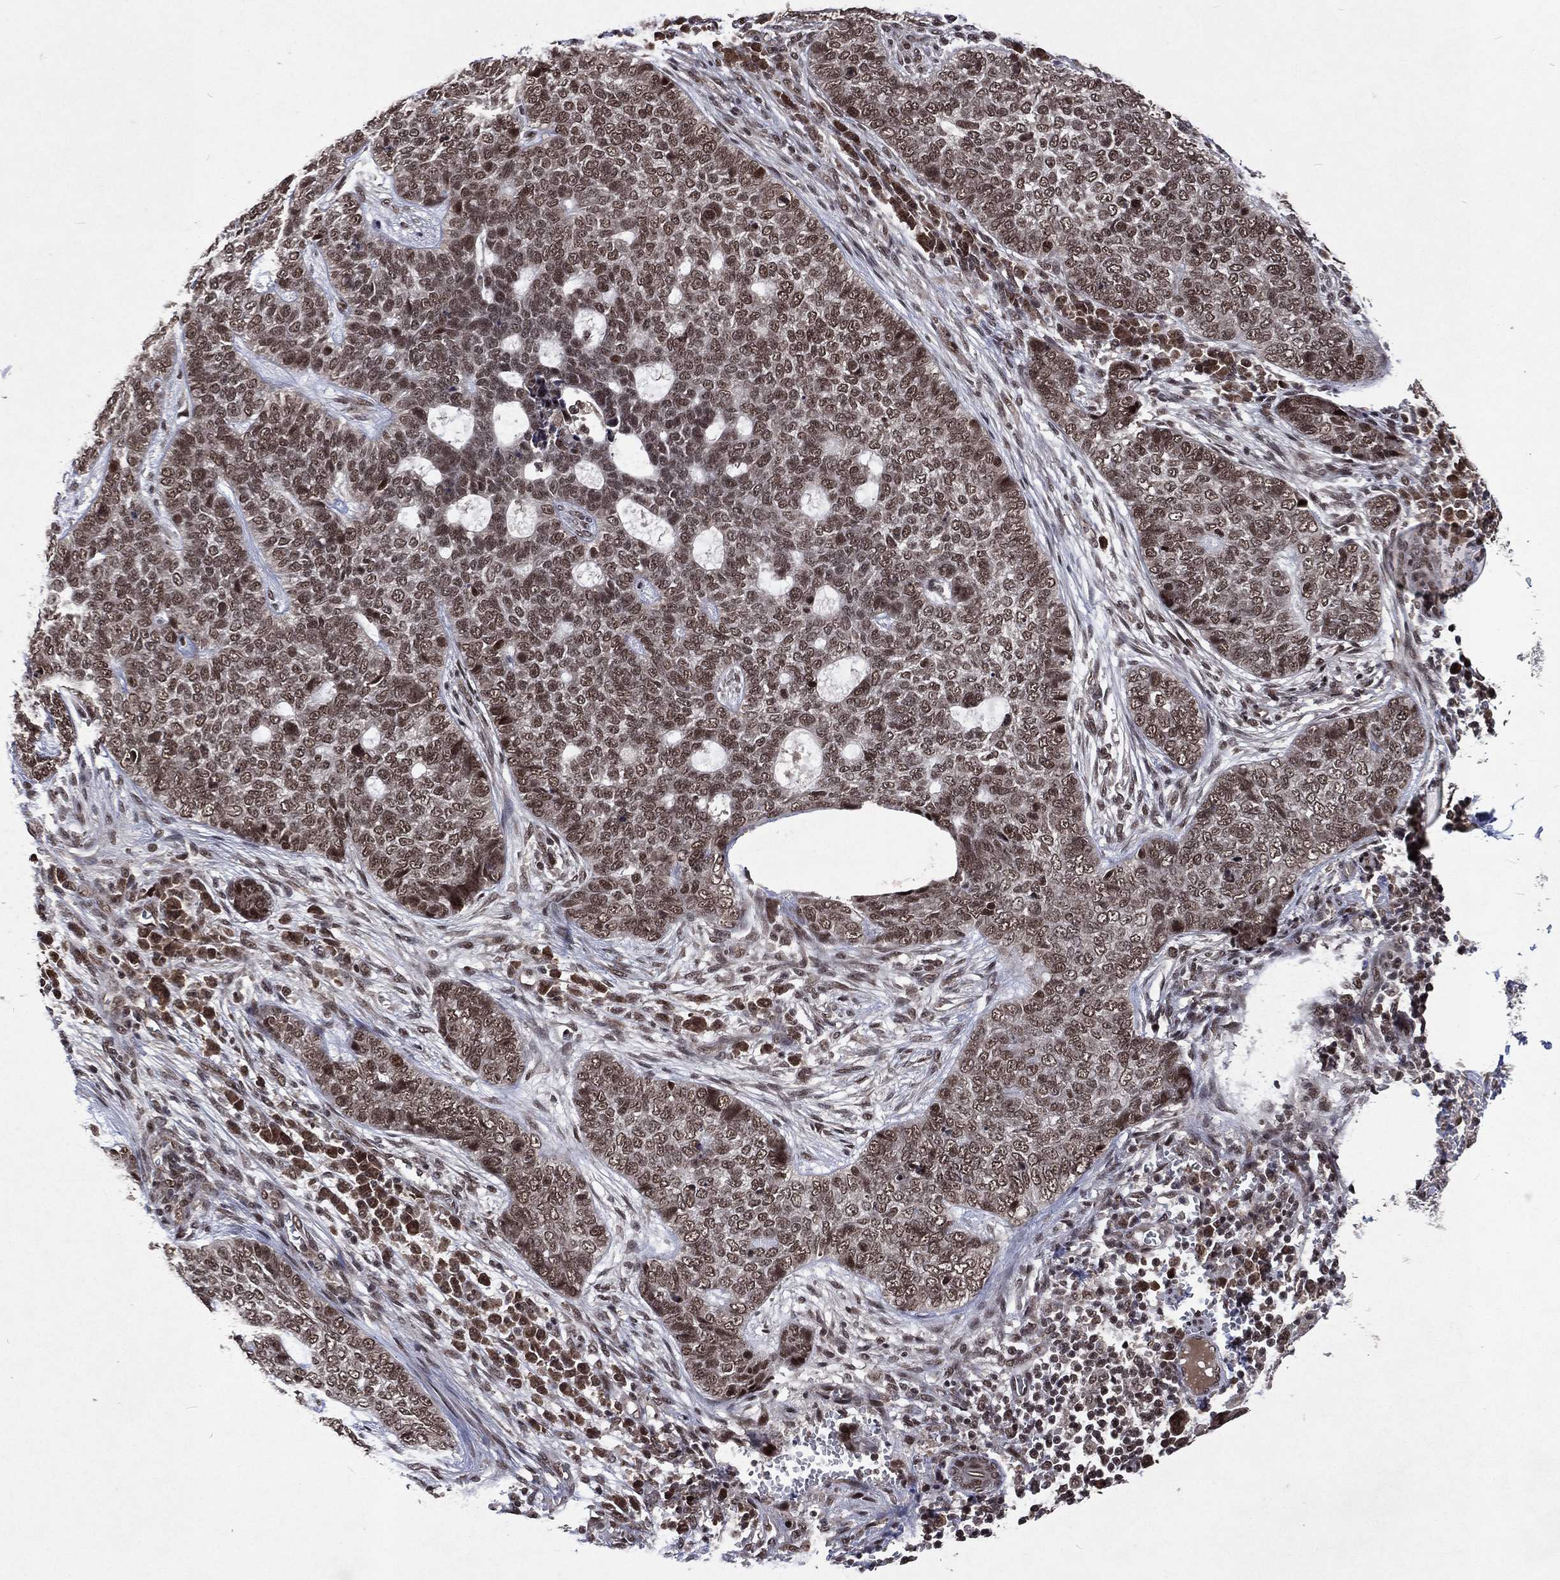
{"staining": {"intensity": "moderate", "quantity": ">75%", "location": "nuclear"}, "tissue": "skin cancer", "cell_type": "Tumor cells", "image_type": "cancer", "snomed": [{"axis": "morphology", "description": "Basal cell carcinoma"}, {"axis": "topography", "description": "Skin"}], "caption": "Skin cancer stained with DAB (3,3'-diaminobenzidine) immunohistochemistry (IHC) displays medium levels of moderate nuclear expression in about >75% of tumor cells.", "gene": "DMAP1", "patient": {"sex": "female", "age": 69}}